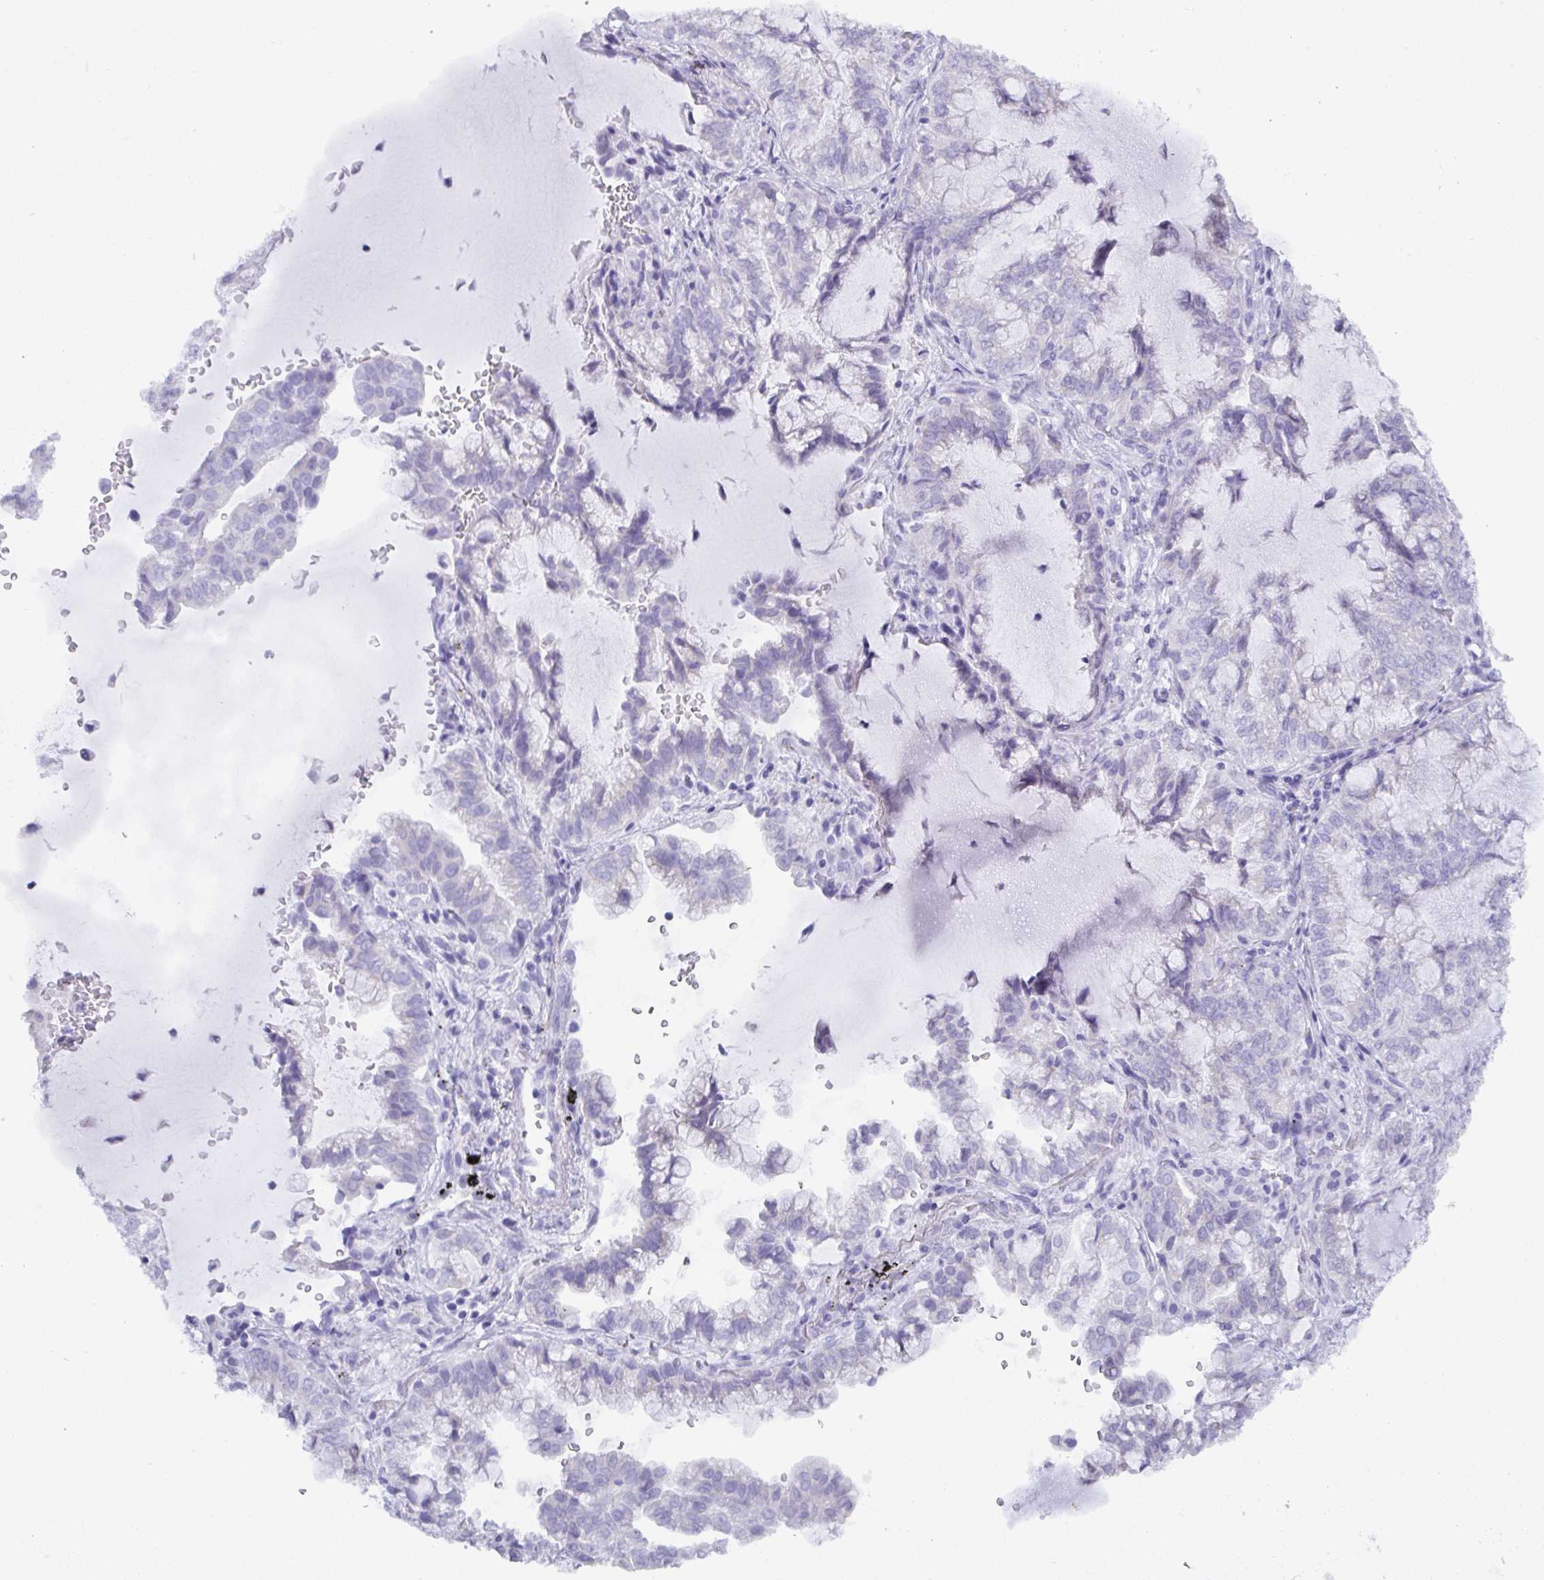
{"staining": {"intensity": "negative", "quantity": "none", "location": "none"}, "tissue": "lung cancer", "cell_type": "Tumor cells", "image_type": "cancer", "snomed": [{"axis": "morphology", "description": "Adenocarcinoma, NOS"}, {"axis": "topography", "description": "Lymph node"}, {"axis": "topography", "description": "Lung"}], "caption": "DAB (3,3'-diaminobenzidine) immunohistochemical staining of human adenocarcinoma (lung) exhibits no significant staining in tumor cells.", "gene": "C4orf33", "patient": {"sex": "male", "age": 66}}